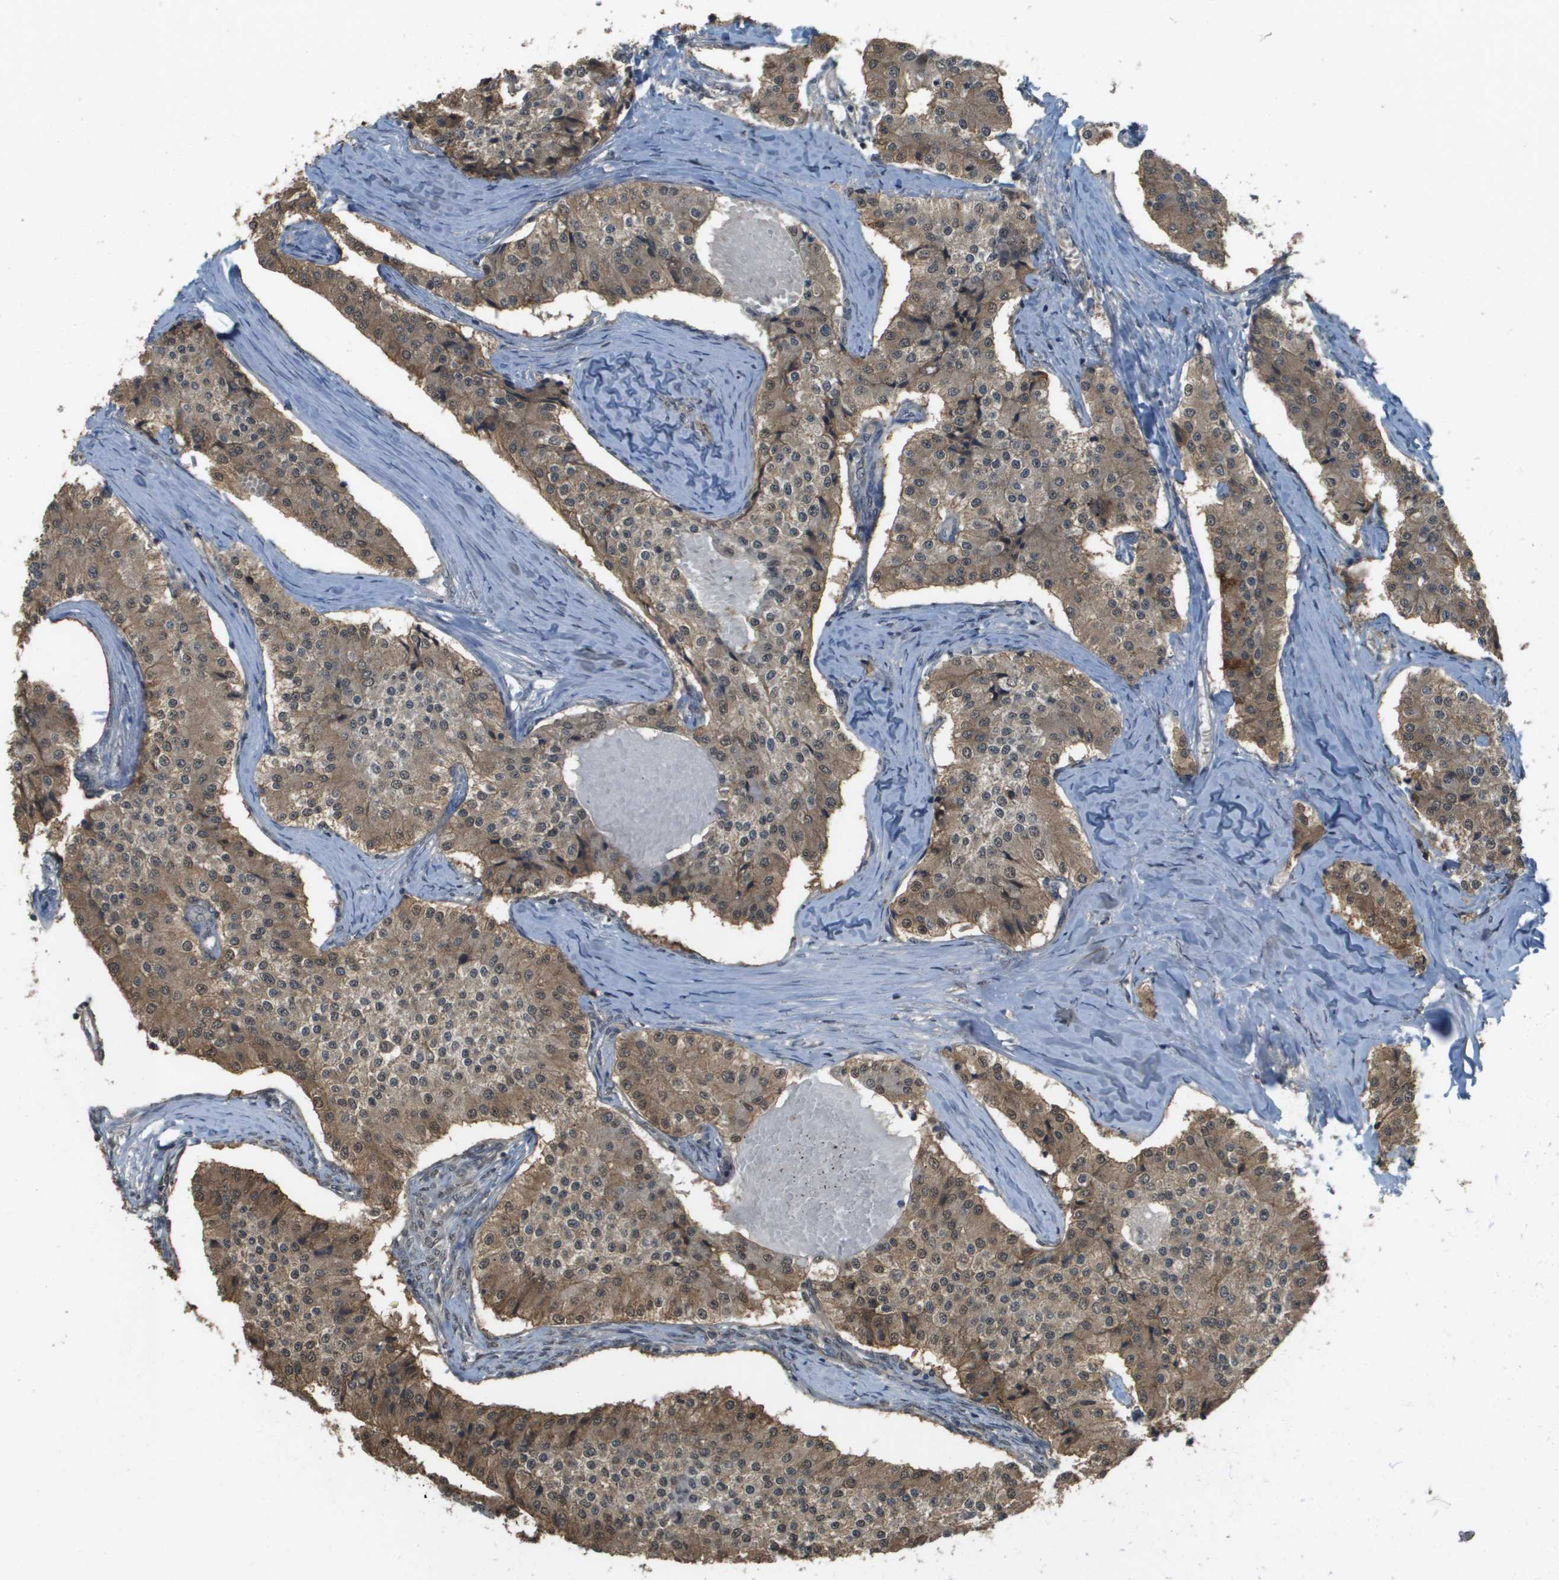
{"staining": {"intensity": "moderate", "quantity": ">75%", "location": "cytoplasmic/membranous,nuclear"}, "tissue": "carcinoid", "cell_type": "Tumor cells", "image_type": "cancer", "snomed": [{"axis": "morphology", "description": "Carcinoid, malignant, NOS"}, {"axis": "topography", "description": "Colon"}], "caption": "There is medium levels of moderate cytoplasmic/membranous and nuclear positivity in tumor cells of carcinoid, as demonstrated by immunohistochemical staining (brown color).", "gene": "NDRG2", "patient": {"sex": "female", "age": 52}}